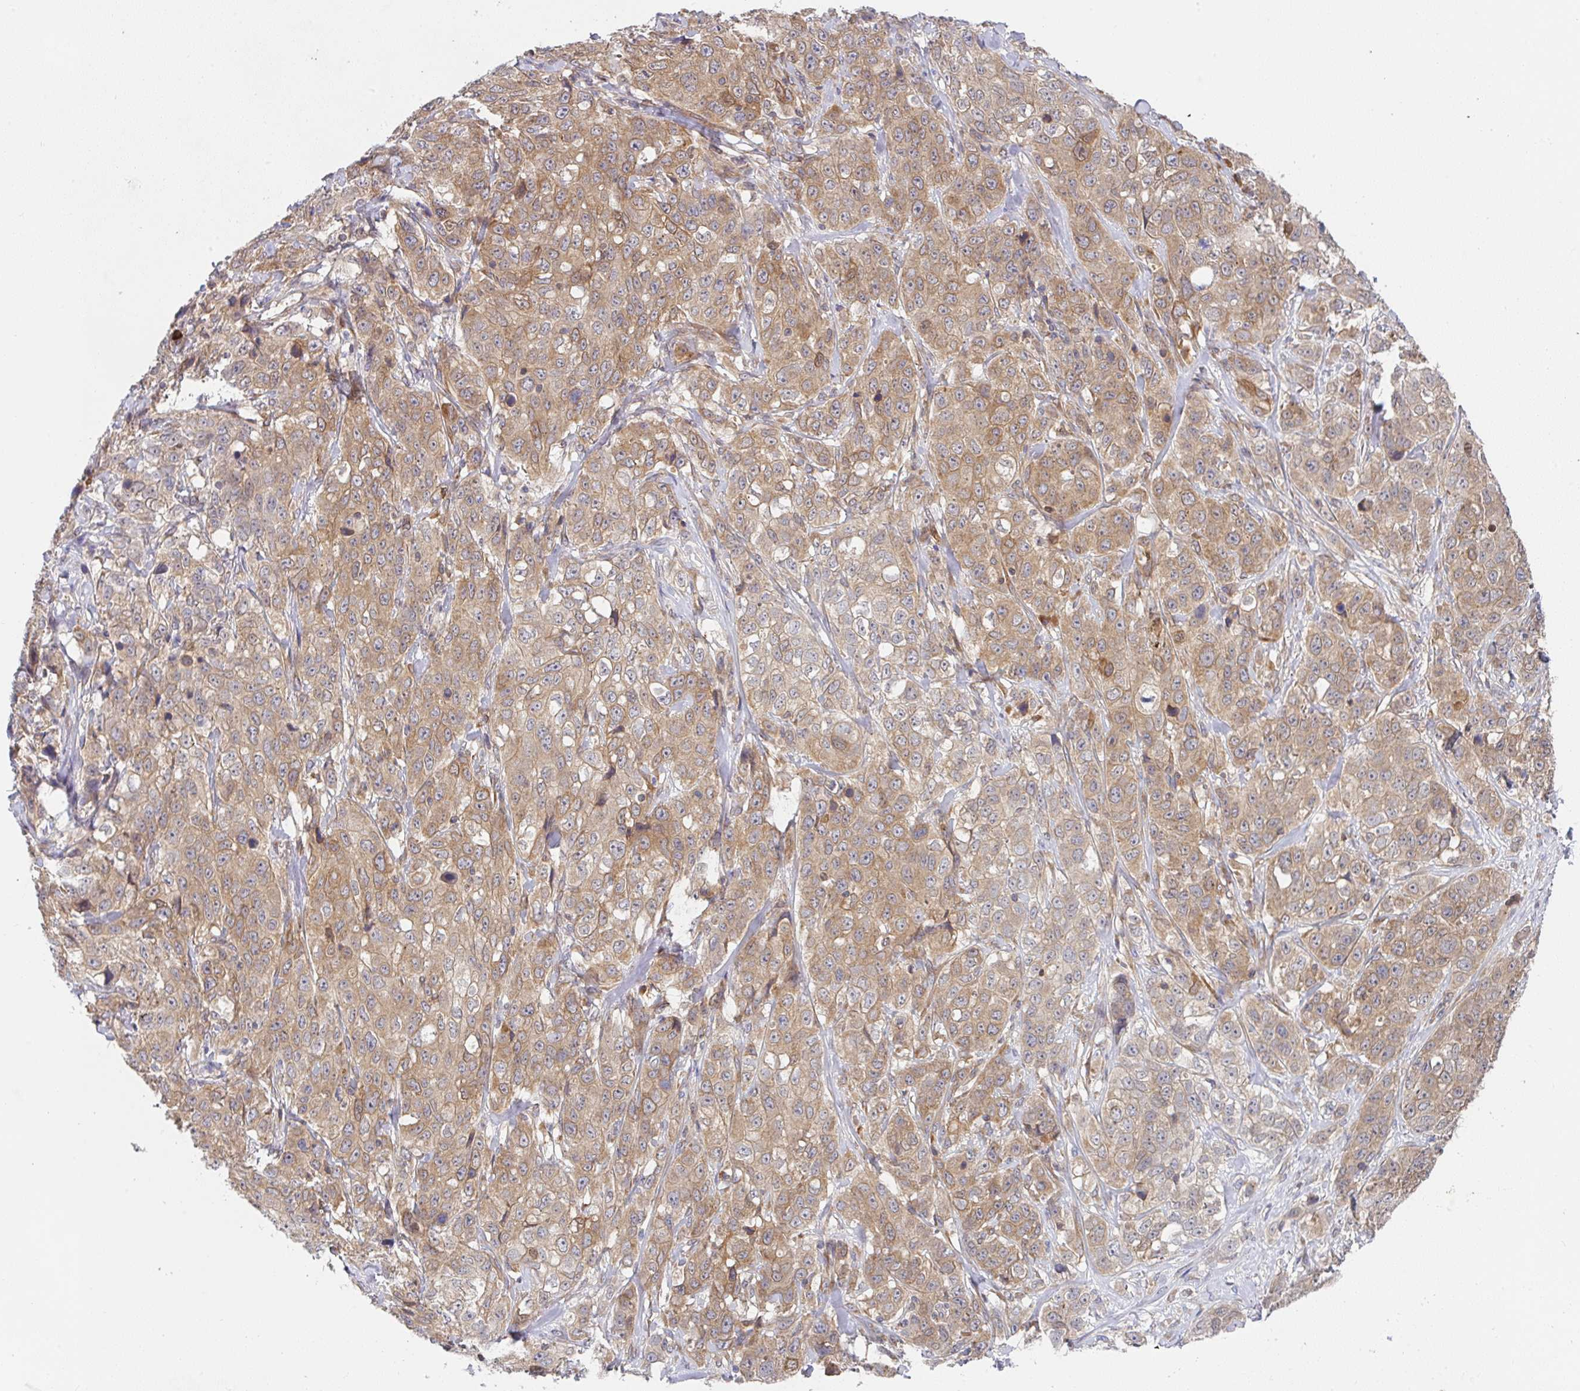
{"staining": {"intensity": "moderate", "quantity": ">75%", "location": "cytoplasmic/membranous"}, "tissue": "stomach cancer", "cell_type": "Tumor cells", "image_type": "cancer", "snomed": [{"axis": "morphology", "description": "Adenocarcinoma, NOS"}, {"axis": "topography", "description": "Stomach"}], "caption": "The image displays staining of stomach cancer (adenocarcinoma), revealing moderate cytoplasmic/membranous protein expression (brown color) within tumor cells.", "gene": "DERL2", "patient": {"sex": "male", "age": 48}}